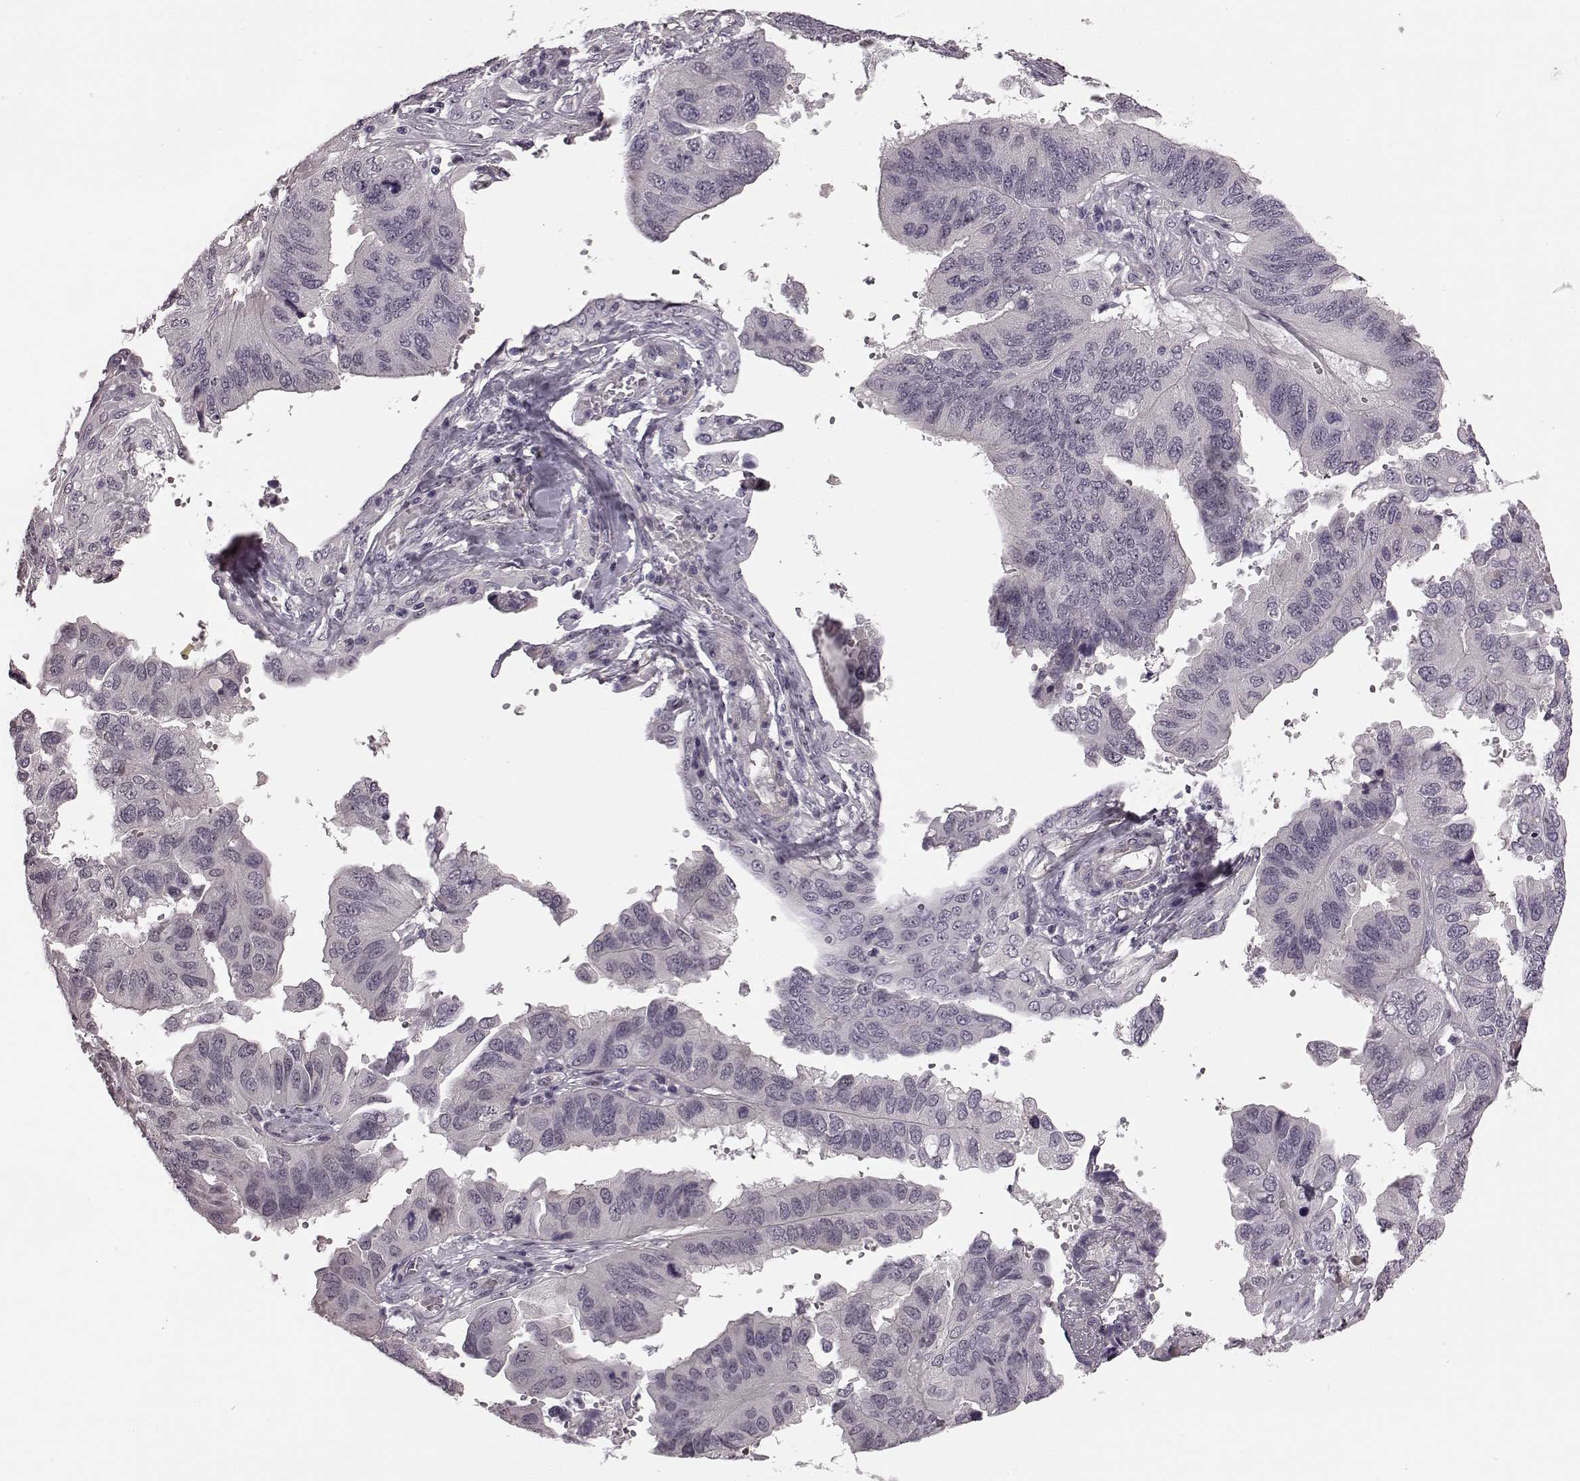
{"staining": {"intensity": "negative", "quantity": "none", "location": "none"}, "tissue": "ovarian cancer", "cell_type": "Tumor cells", "image_type": "cancer", "snomed": [{"axis": "morphology", "description": "Cystadenocarcinoma, serous, NOS"}, {"axis": "topography", "description": "Ovary"}], "caption": "Immunohistochemistry image of neoplastic tissue: human ovarian cancer (serous cystadenocarcinoma) stained with DAB reveals no significant protein expression in tumor cells.", "gene": "SLCO3A1", "patient": {"sex": "female", "age": 79}}